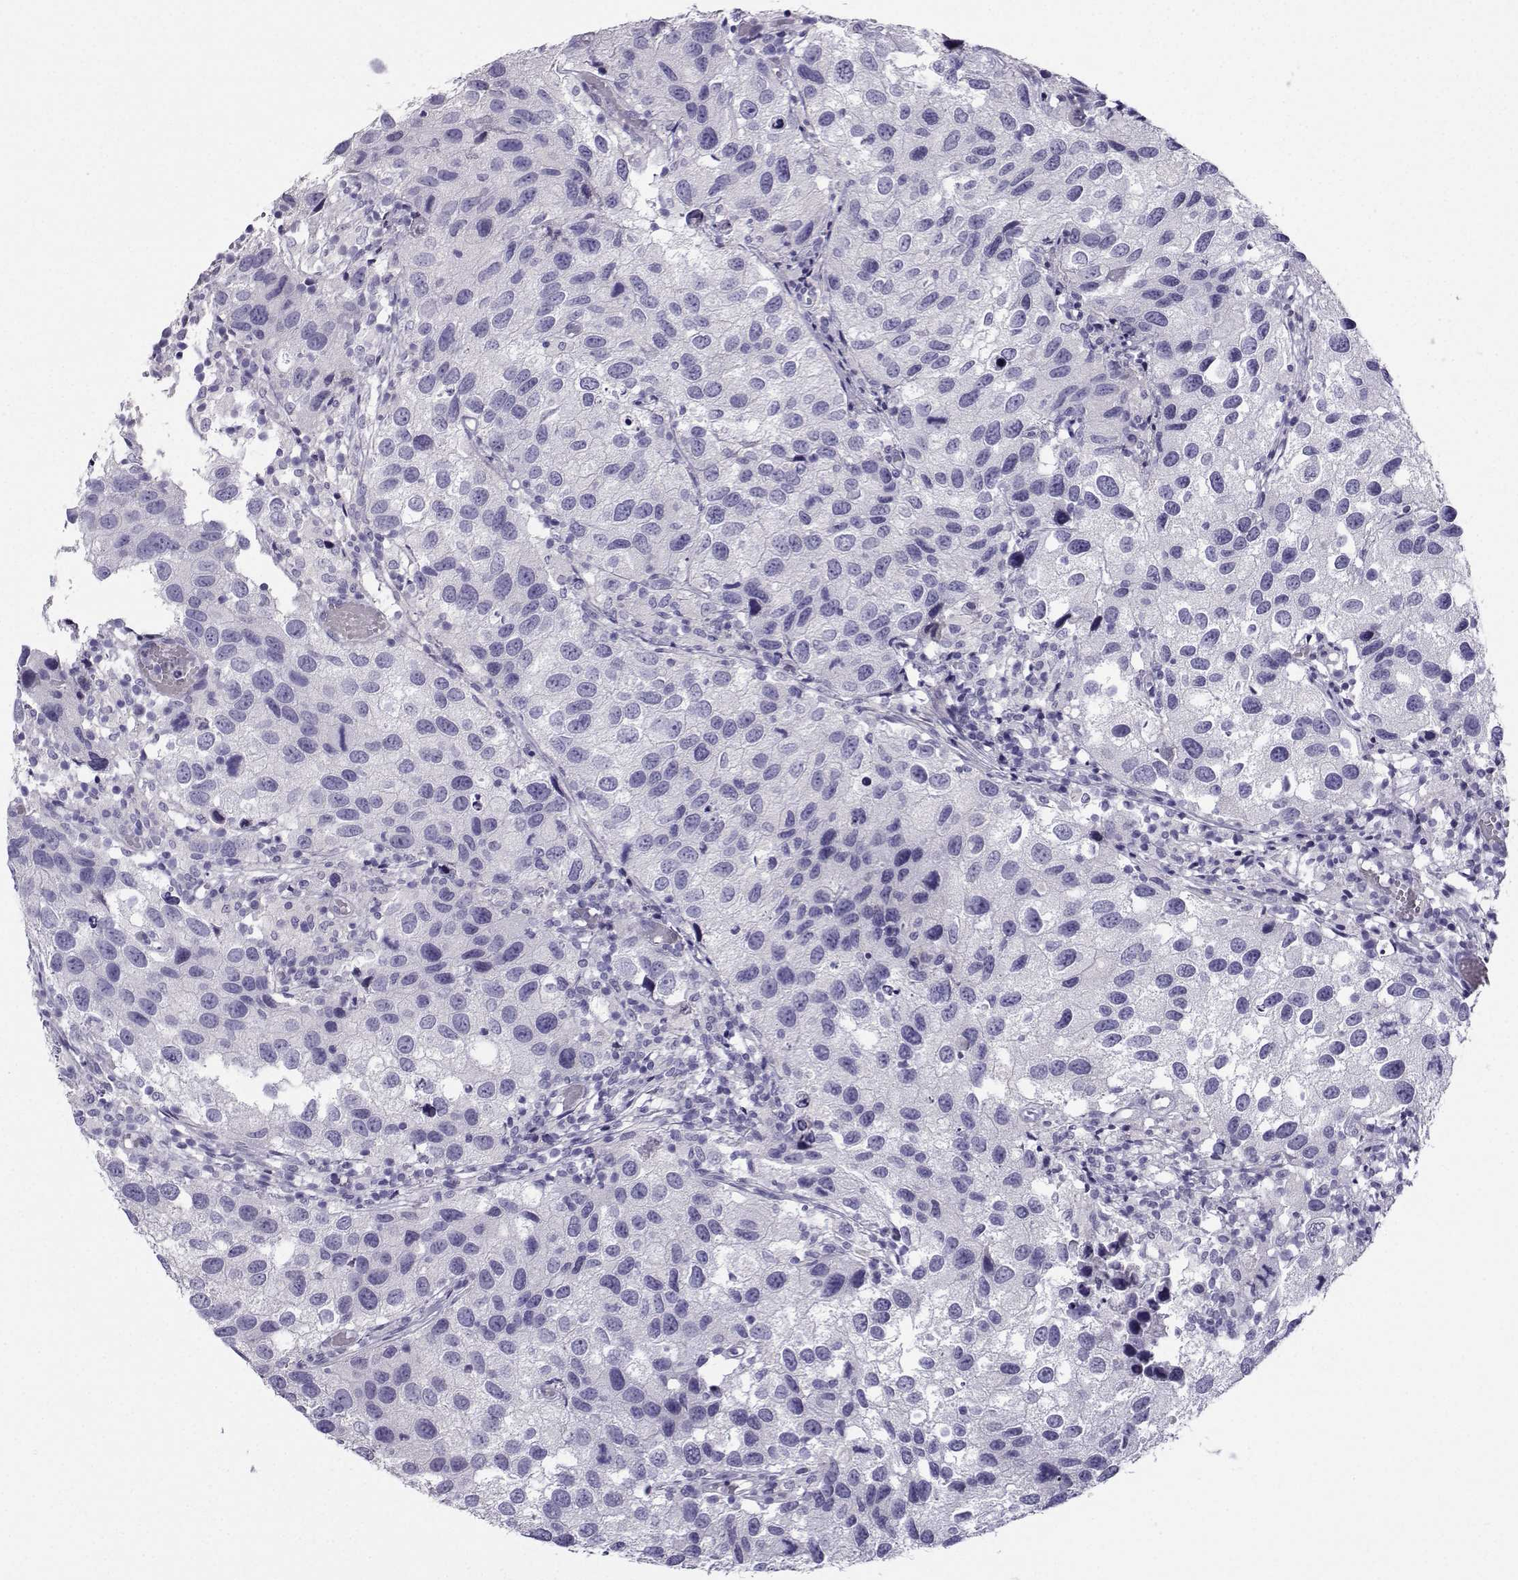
{"staining": {"intensity": "negative", "quantity": "none", "location": "none"}, "tissue": "urothelial cancer", "cell_type": "Tumor cells", "image_type": "cancer", "snomed": [{"axis": "morphology", "description": "Urothelial carcinoma, High grade"}, {"axis": "topography", "description": "Urinary bladder"}], "caption": "DAB immunohistochemical staining of human urothelial carcinoma (high-grade) demonstrates no significant positivity in tumor cells.", "gene": "FBXO24", "patient": {"sex": "male", "age": 79}}